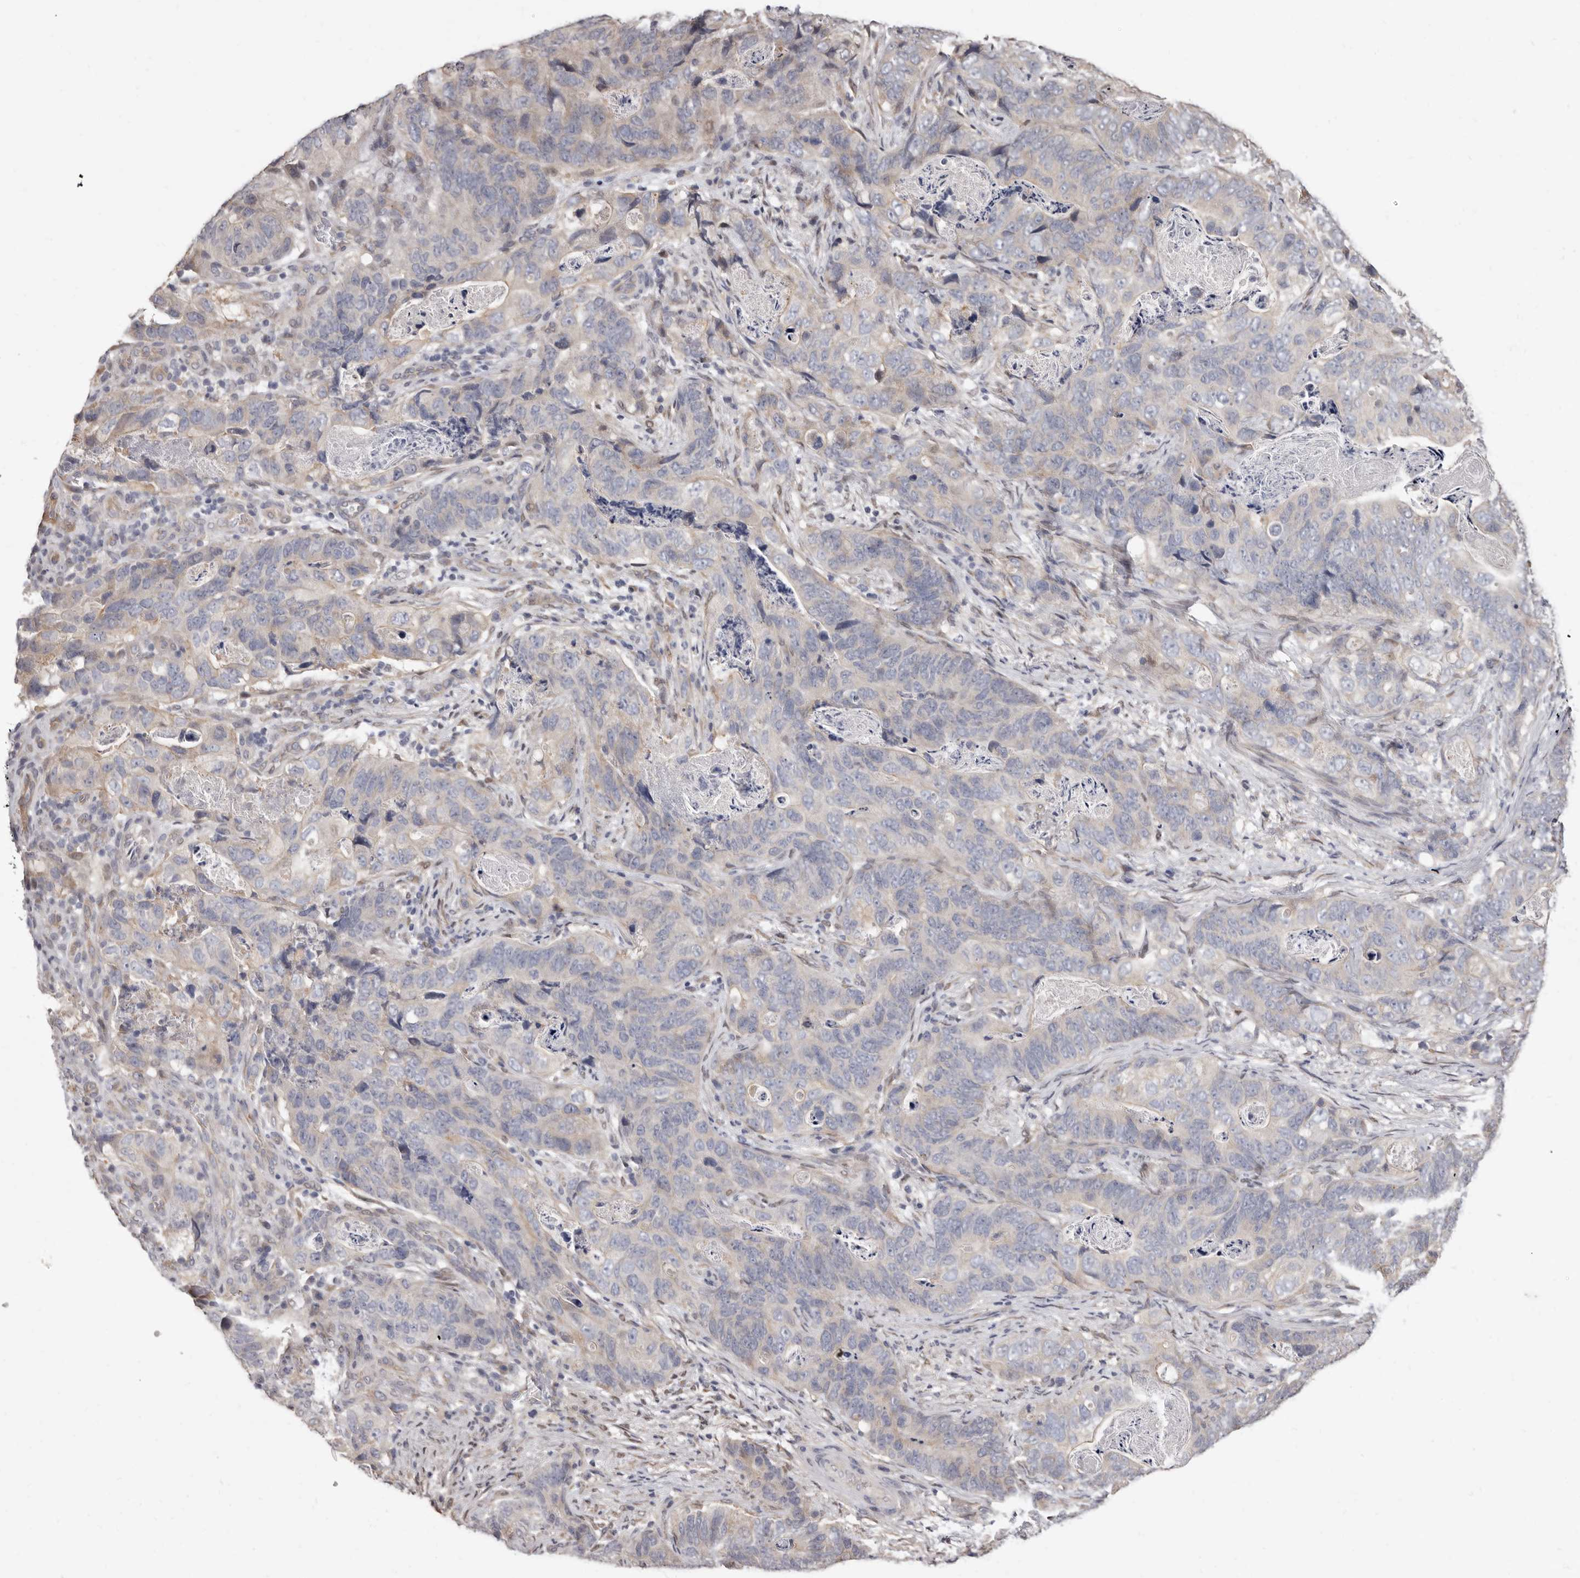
{"staining": {"intensity": "weak", "quantity": "25%-75%", "location": "cytoplasmic/membranous"}, "tissue": "stomach cancer", "cell_type": "Tumor cells", "image_type": "cancer", "snomed": [{"axis": "morphology", "description": "Normal tissue, NOS"}, {"axis": "morphology", "description": "Adenocarcinoma, NOS"}, {"axis": "topography", "description": "Stomach"}], "caption": "High-magnification brightfield microscopy of stomach cancer stained with DAB (brown) and counterstained with hematoxylin (blue). tumor cells exhibit weak cytoplasmic/membranous positivity is identified in approximately25%-75% of cells. The protein is shown in brown color, while the nuclei are stained blue.", "gene": "KHDRBS2", "patient": {"sex": "female", "age": 89}}